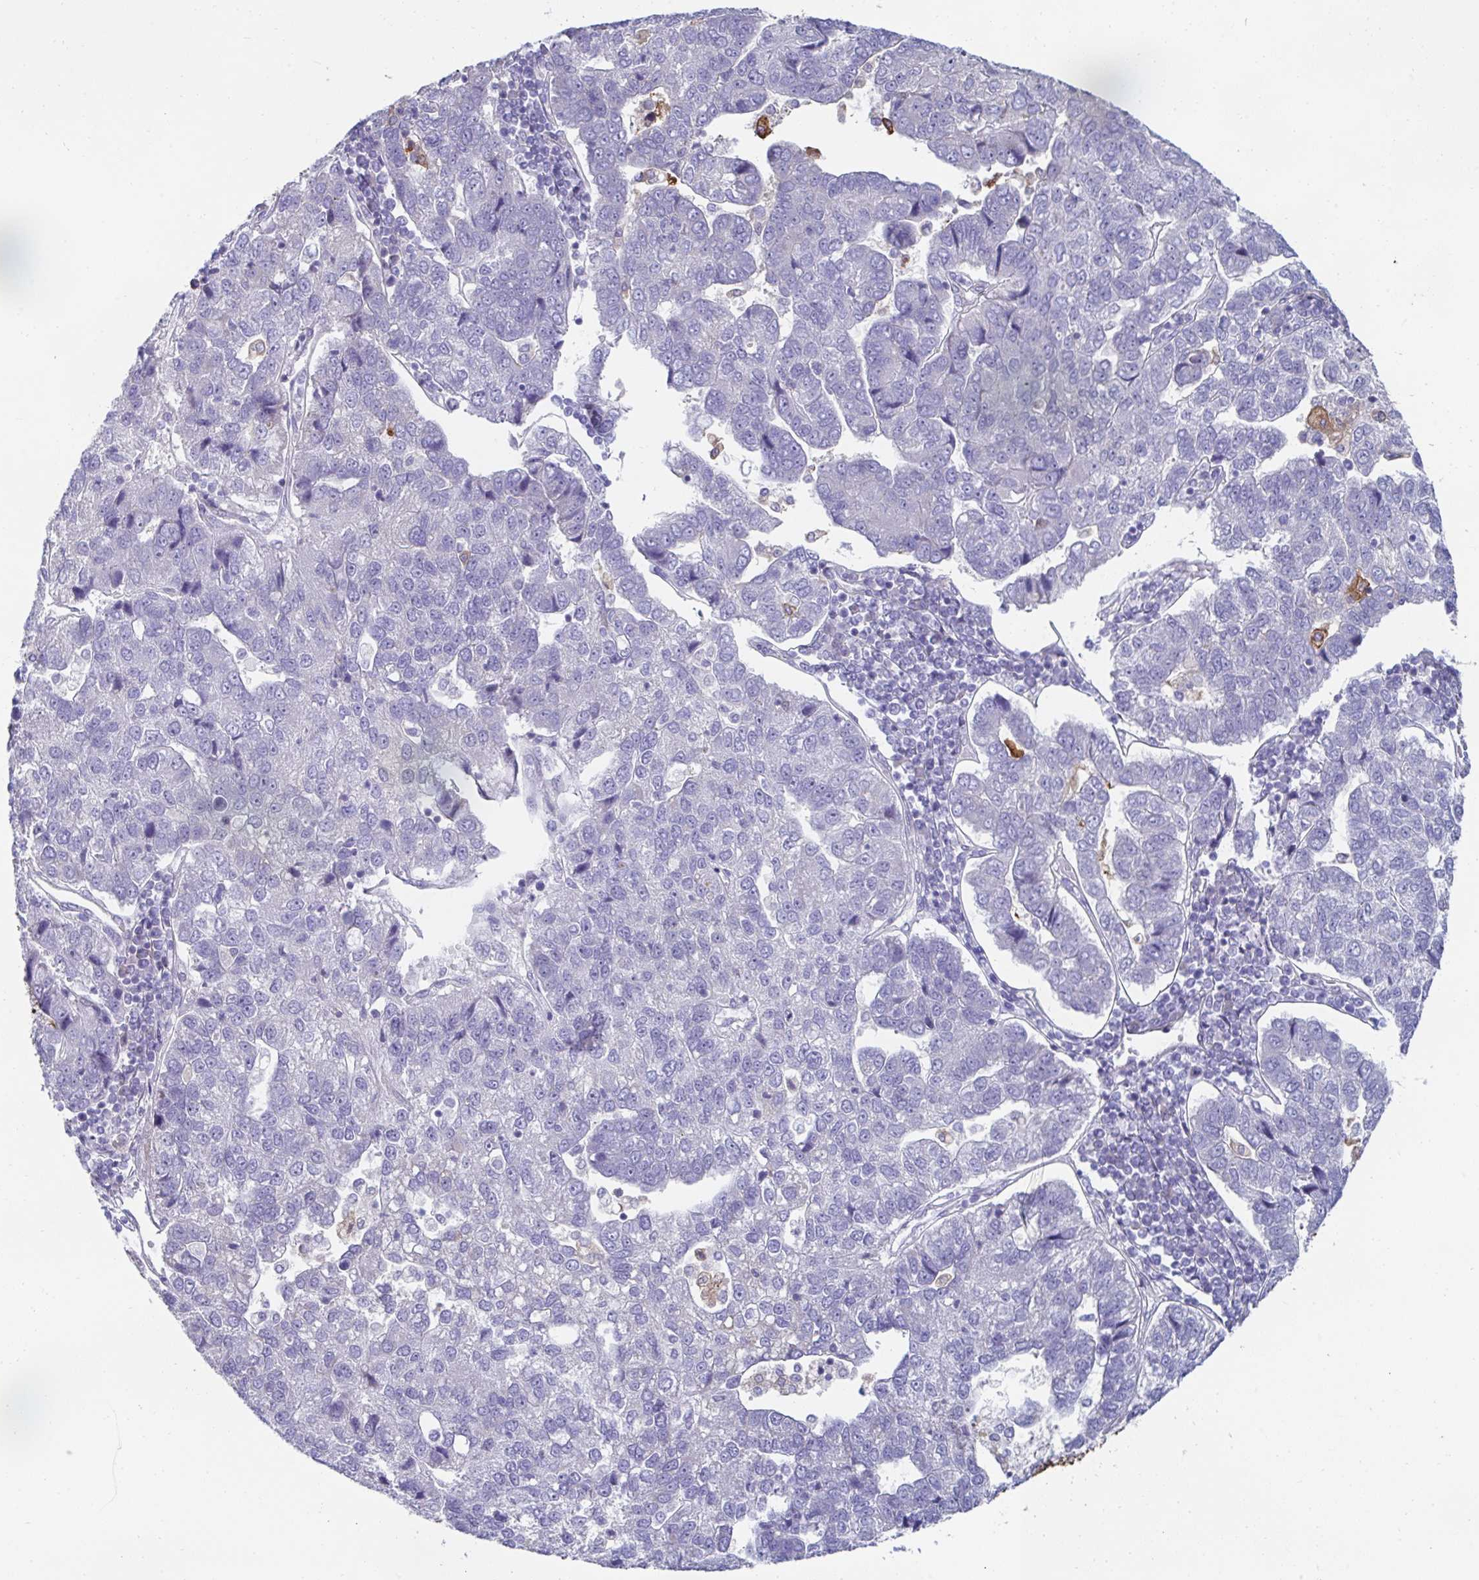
{"staining": {"intensity": "negative", "quantity": "none", "location": "none"}, "tissue": "pancreatic cancer", "cell_type": "Tumor cells", "image_type": "cancer", "snomed": [{"axis": "morphology", "description": "Adenocarcinoma, NOS"}, {"axis": "topography", "description": "Pancreas"}], "caption": "A high-resolution image shows IHC staining of pancreatic cancer (adenocarcinoma), which shows no significant expression in tumor cells.", "gene": "FBXL13", "patient": {"sex": "female", "age": 61}}